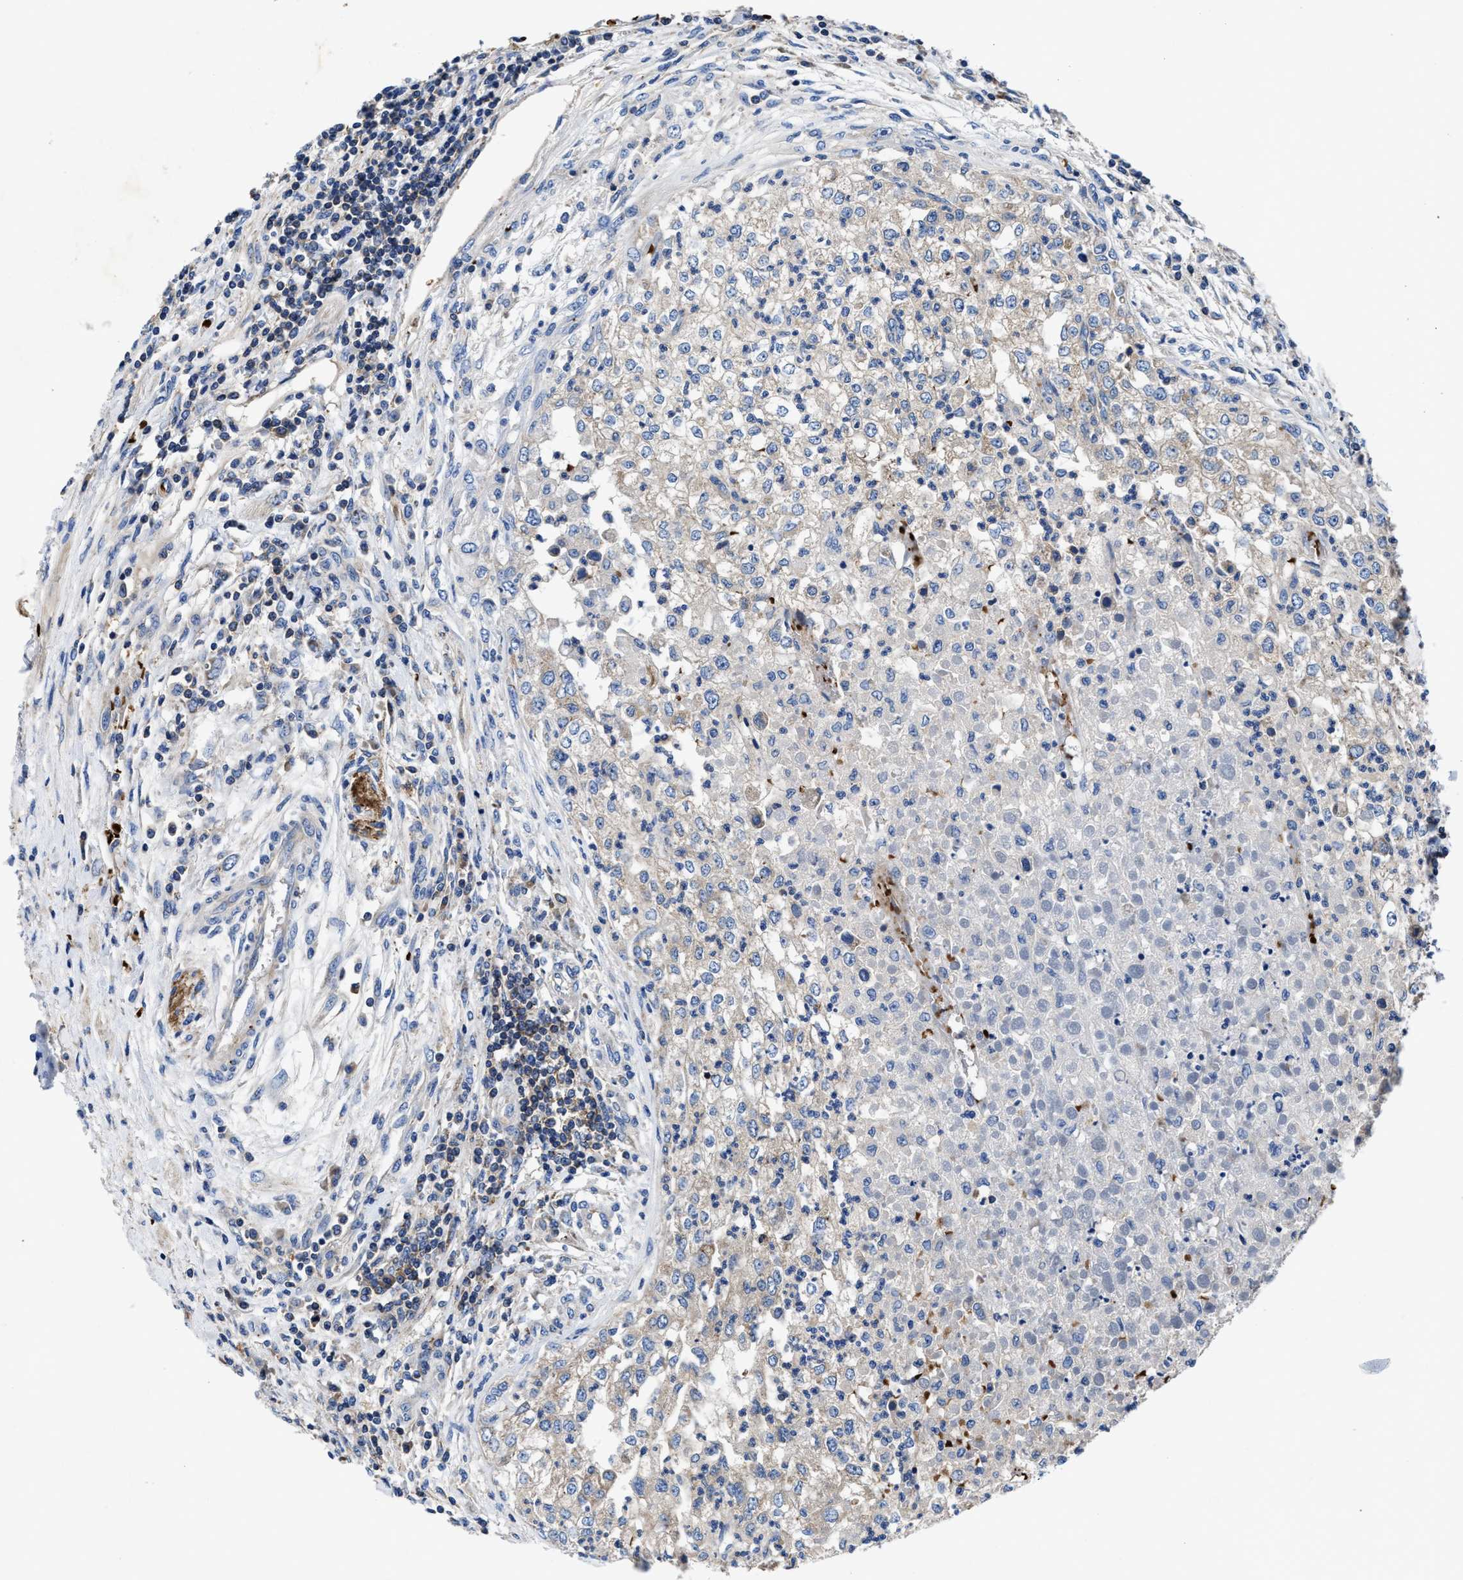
{"staining": {"intensity": "negative", "quantity": "none", "location": "none"}, "tissue": "renal cancer", "cell_type": "Tumor cells", "image_type": "cancer", "snomed": [{"axis": "morphology", "description": "Adenocarcinoma, NOS"}, {"axis": "topography", "description": "Kidney"}], "caption": "A high-resolution micrograph shows IHC staining of adenocarcinoma (renal), which reveals no significant positivity in tumor cells.", "gene": "PHLPP1", "patient": {"sex": "female", "age": 54}}